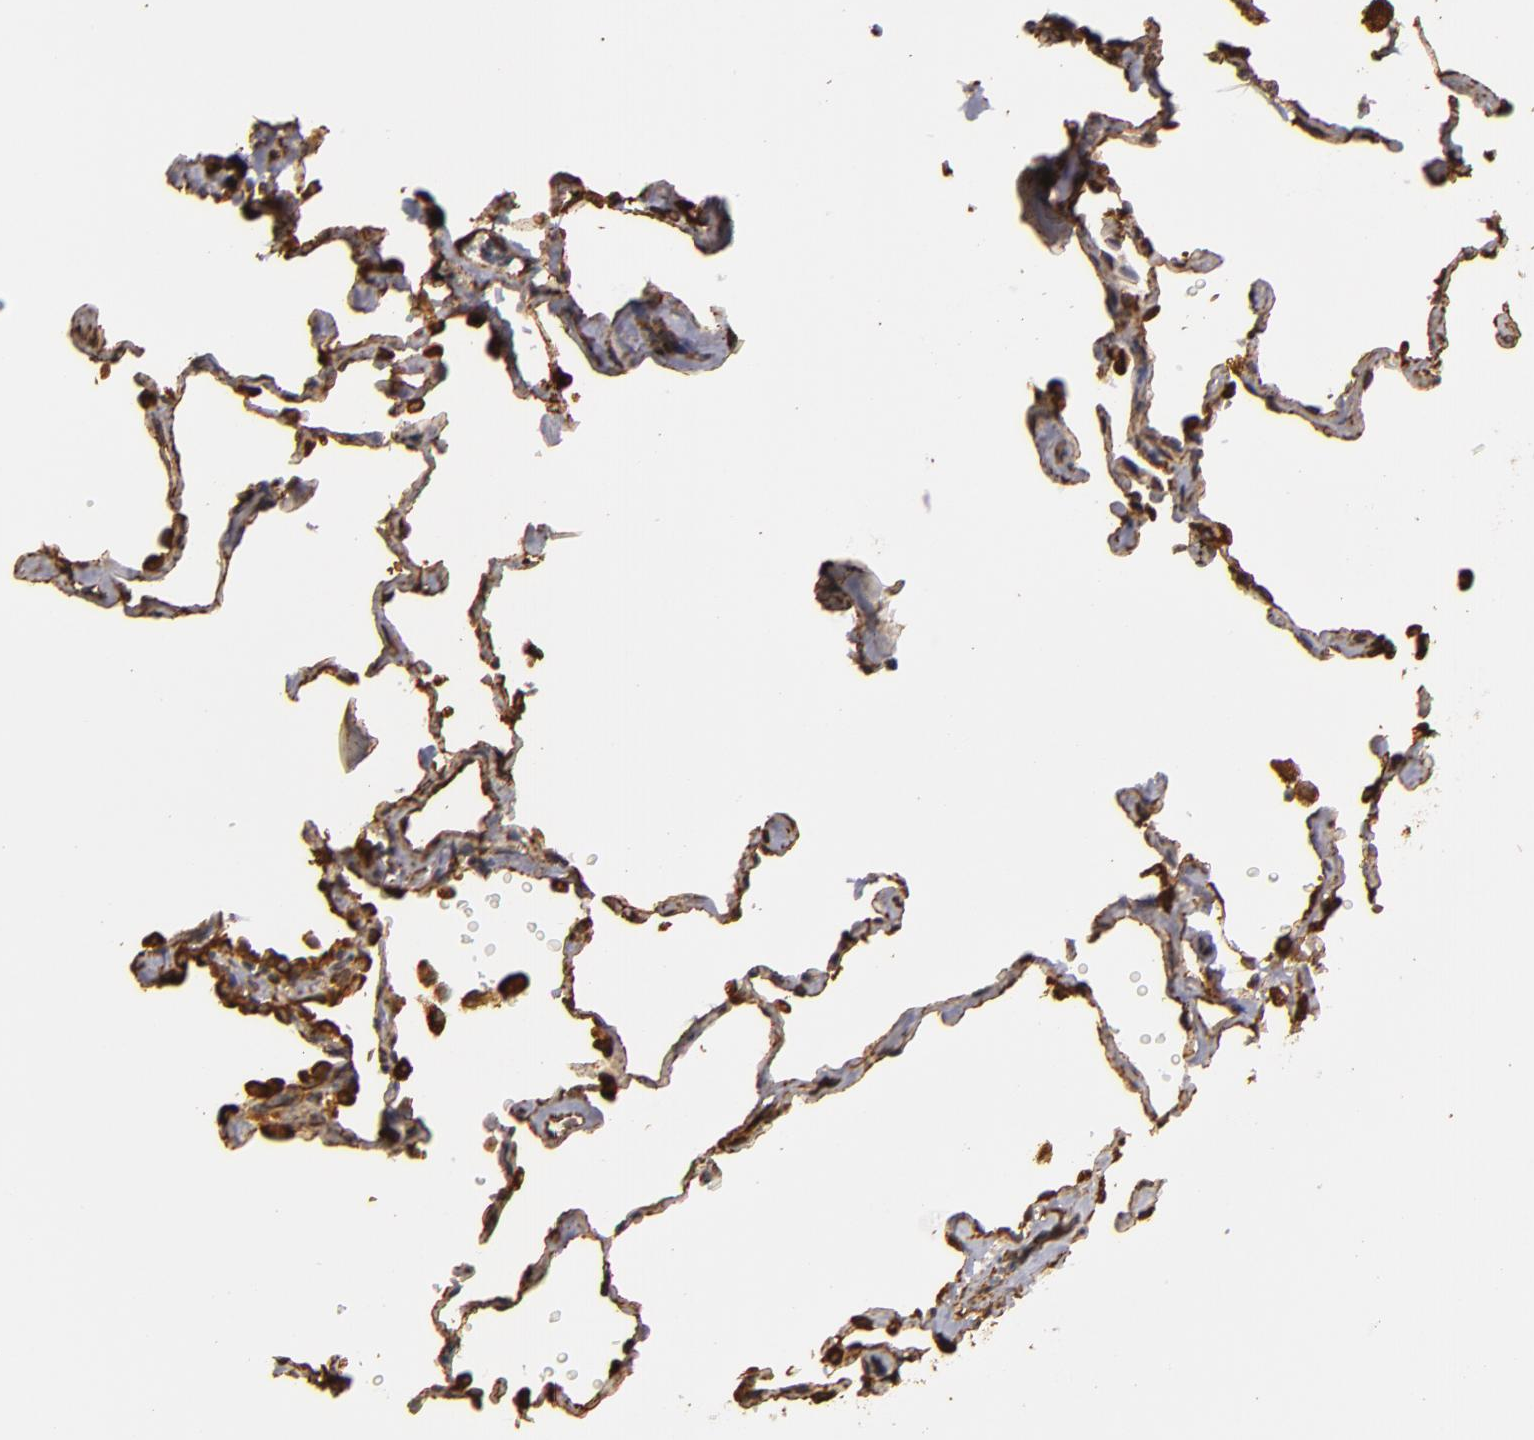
{"staining": {"intensity": "weak", "quantity": "25%-75%", "location": "cytoplasmic/membranous"}, "tissue": "lung cancer", "cell_type": "Tumor cells", "image_type": "cancer", "snomed": [{"axis": "morphology", "description": "Adenocarcinoma, NOS"}, {"axis": "topography", "description": "Lung"}], "caption": "About 25%-75% of tumor cells in lung cancer (adenocarcinoma) exhibit weak cytoplasmic/membranous protein staining as visualized by brown immunohistochemical staining.", "gene": "CYB5R3", "patient": {"sex": "female", "age": 50}}